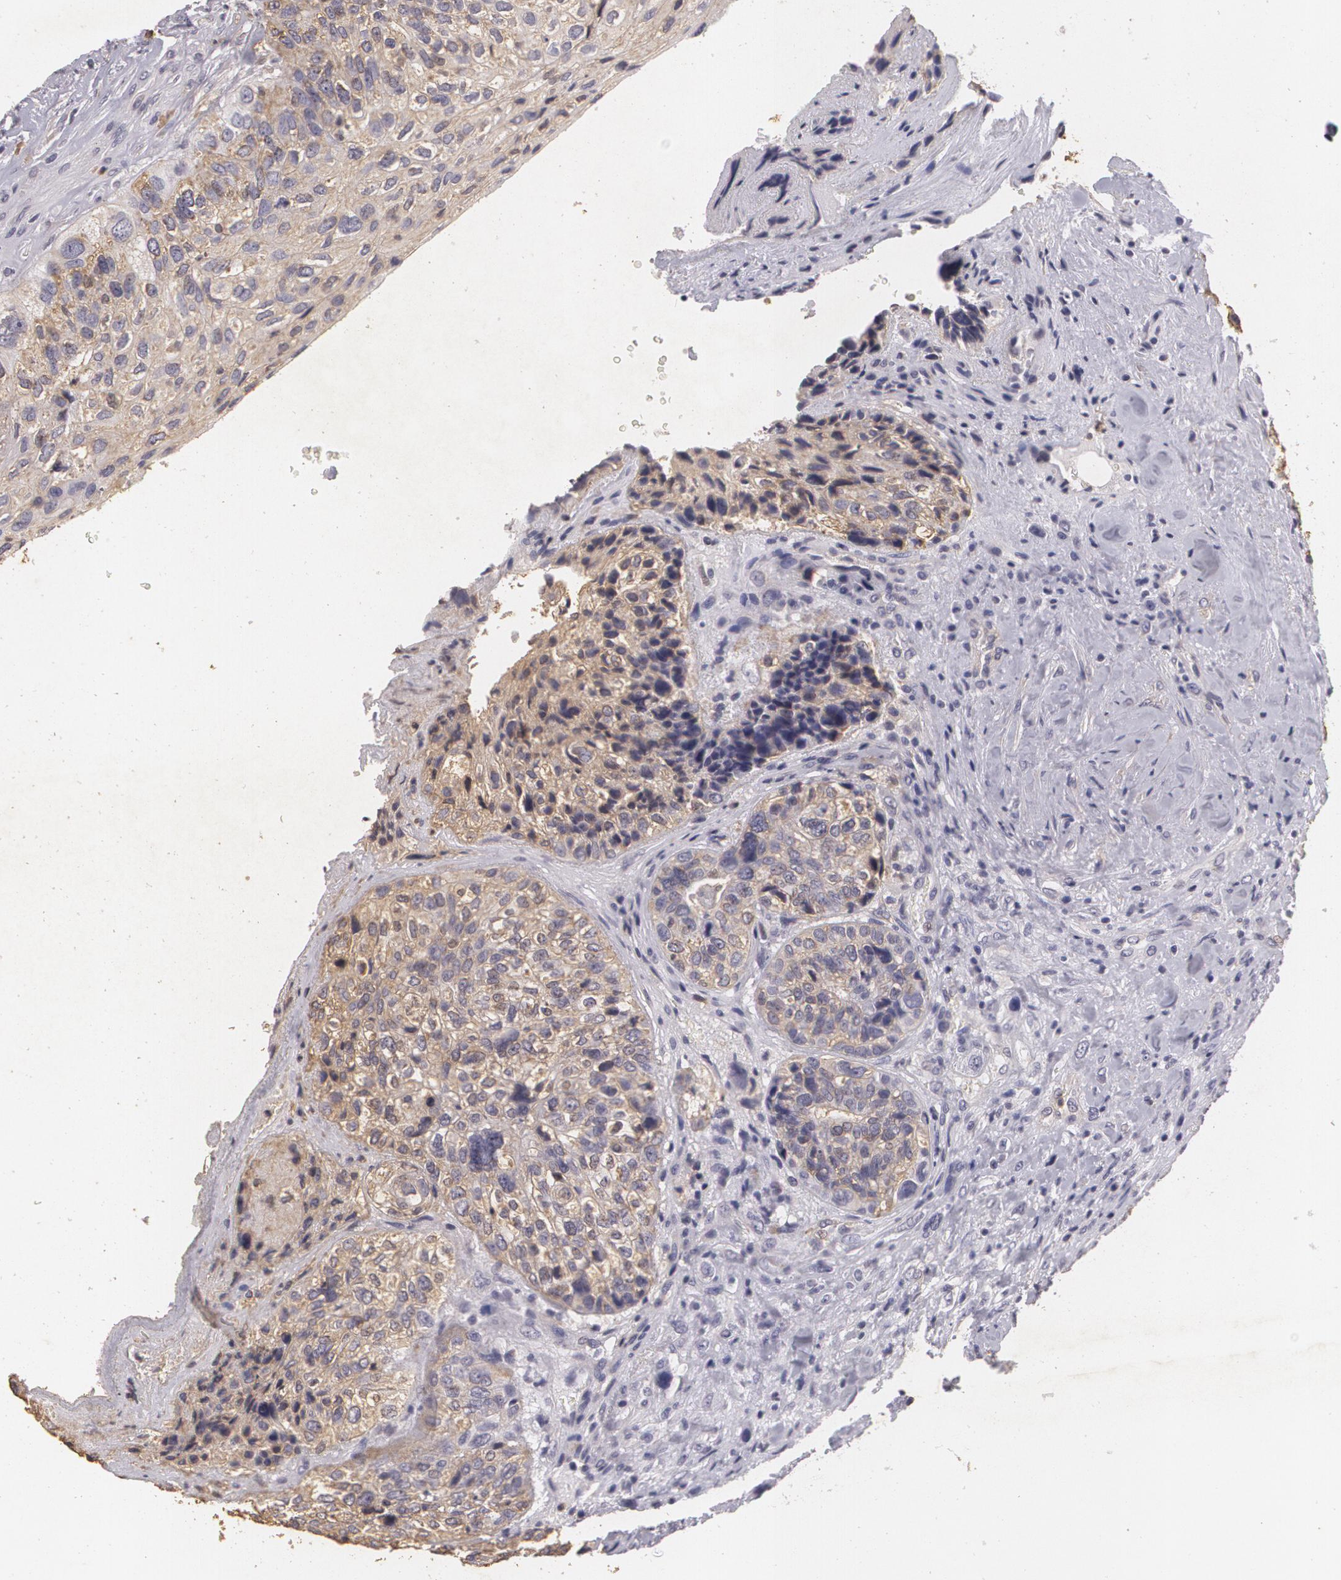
{"staining": {"intensity": "weak", "quantity": ">75%", "location": "cytoplasmic/membranous"}, "tissue": "breast cancer", "cell_type": "Tumor cells", "image_type": "cancer", "snomed": [{"axis": "morphology", "description": "Neoplasm, malignant, NOS"}, {"axis": "topography", "description": "Breast"}], "caption": "Weak cytoplasmic/membranous positivity is identified in approximately >75% of tumor cells in breast cancer.", "gene": "KCNA4", "patient": {"sex": "female", "age": 50}}